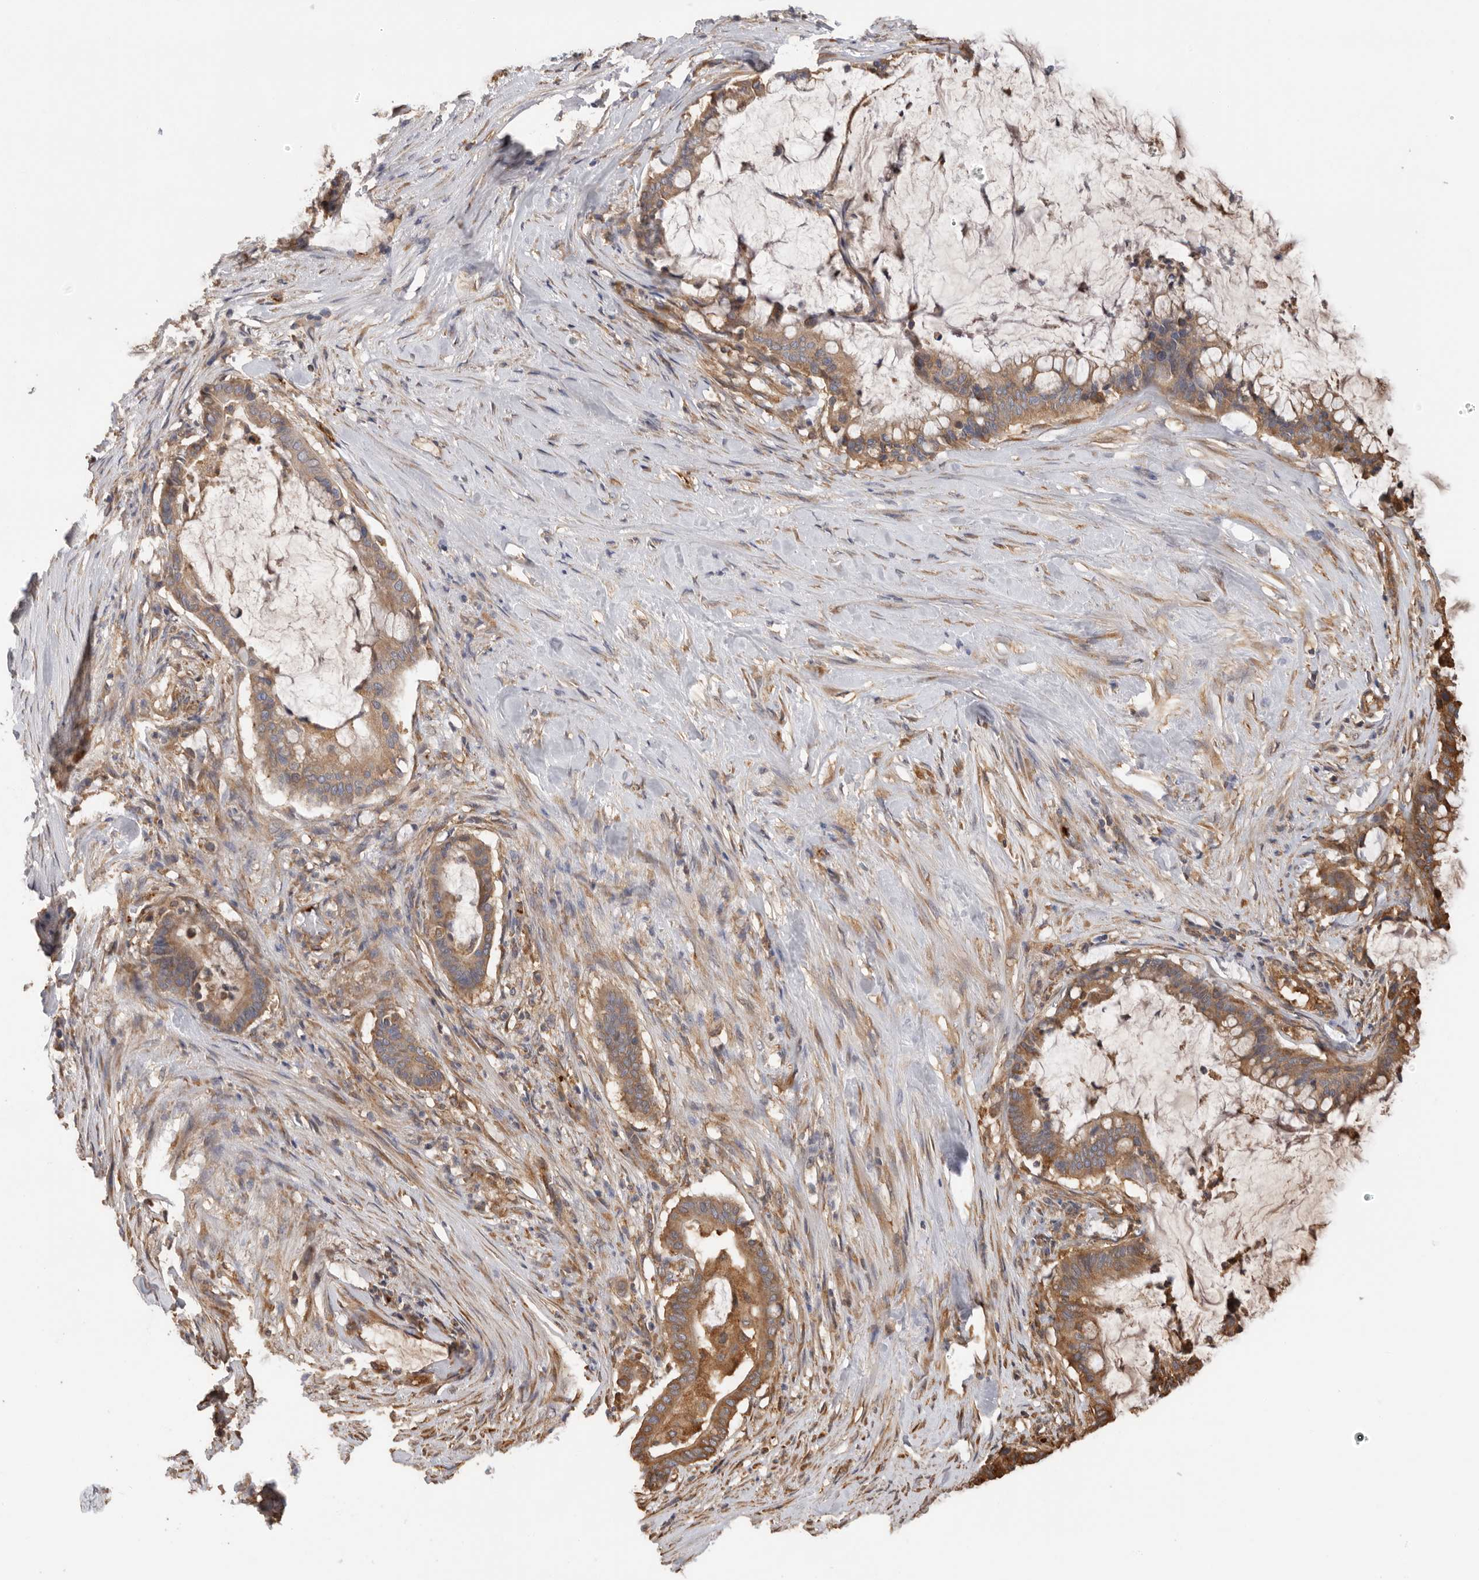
{"staining": {"intensity": "moderate", "quantity": ">75%", "location": "cytoplasmic/membranous"}, "tissue": "pancreatic cancer", "cell_type": "Tumor cells", "image_type": "cancer", "snomed": [{"axis": "morphology", "description": "Adenocarcinoma, NOS"}, {"axis": "topography", "description": "Pancreas"}], "caption": "Immunohistochemistry (IHC) image of neoplastic tissue: pancreatic cancer (adenocarcinoma) stained using immunohistochemistry reveals medium levels of moderate protein expression localized specifically in the cytoplasmic/membranous of tumor cells, appearing as a cytoplasmic/membranous brown color.", "gene": "CDC42BPB", "patient": {"sex": "male", "age": 41}}